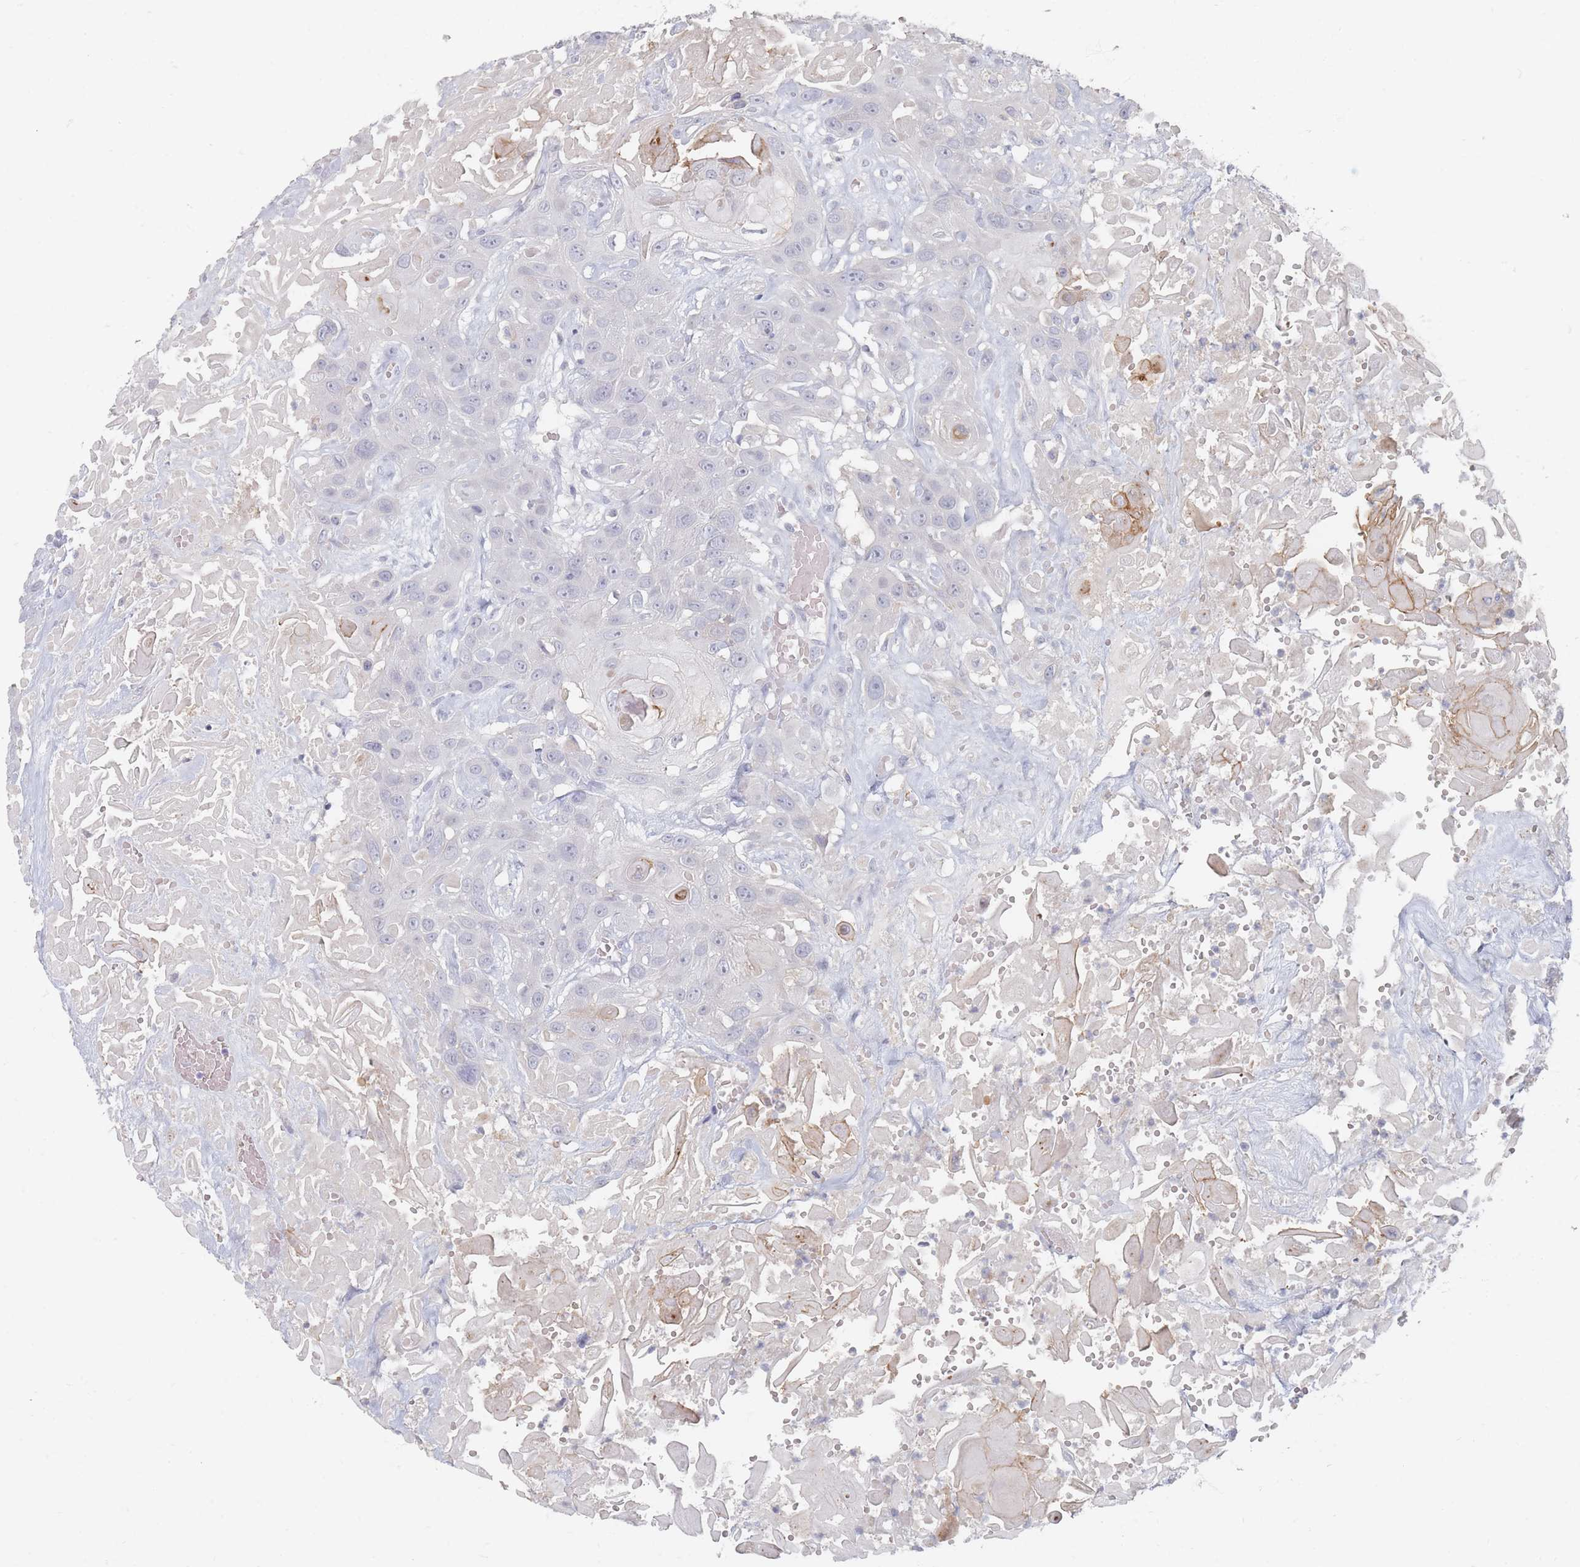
{"staining": {"intensity": "negative", "quantity": "none", "location": "none"}, "tissue": "head and neck cancer", "cell_type": "Tumor cells", "image_type": "cancer", "snomed": [{"axis": "morphology", "description": "Squamous cell carcinoma, NOS"}, {"axis": "topography", "description": "Head-Neck"}], "caption": "Tumor cells show no significant expression in head and neck cancer (squamous cell carcinoma).", "gene": "CD37", "patient": {"sex": "male", "age": 81}}